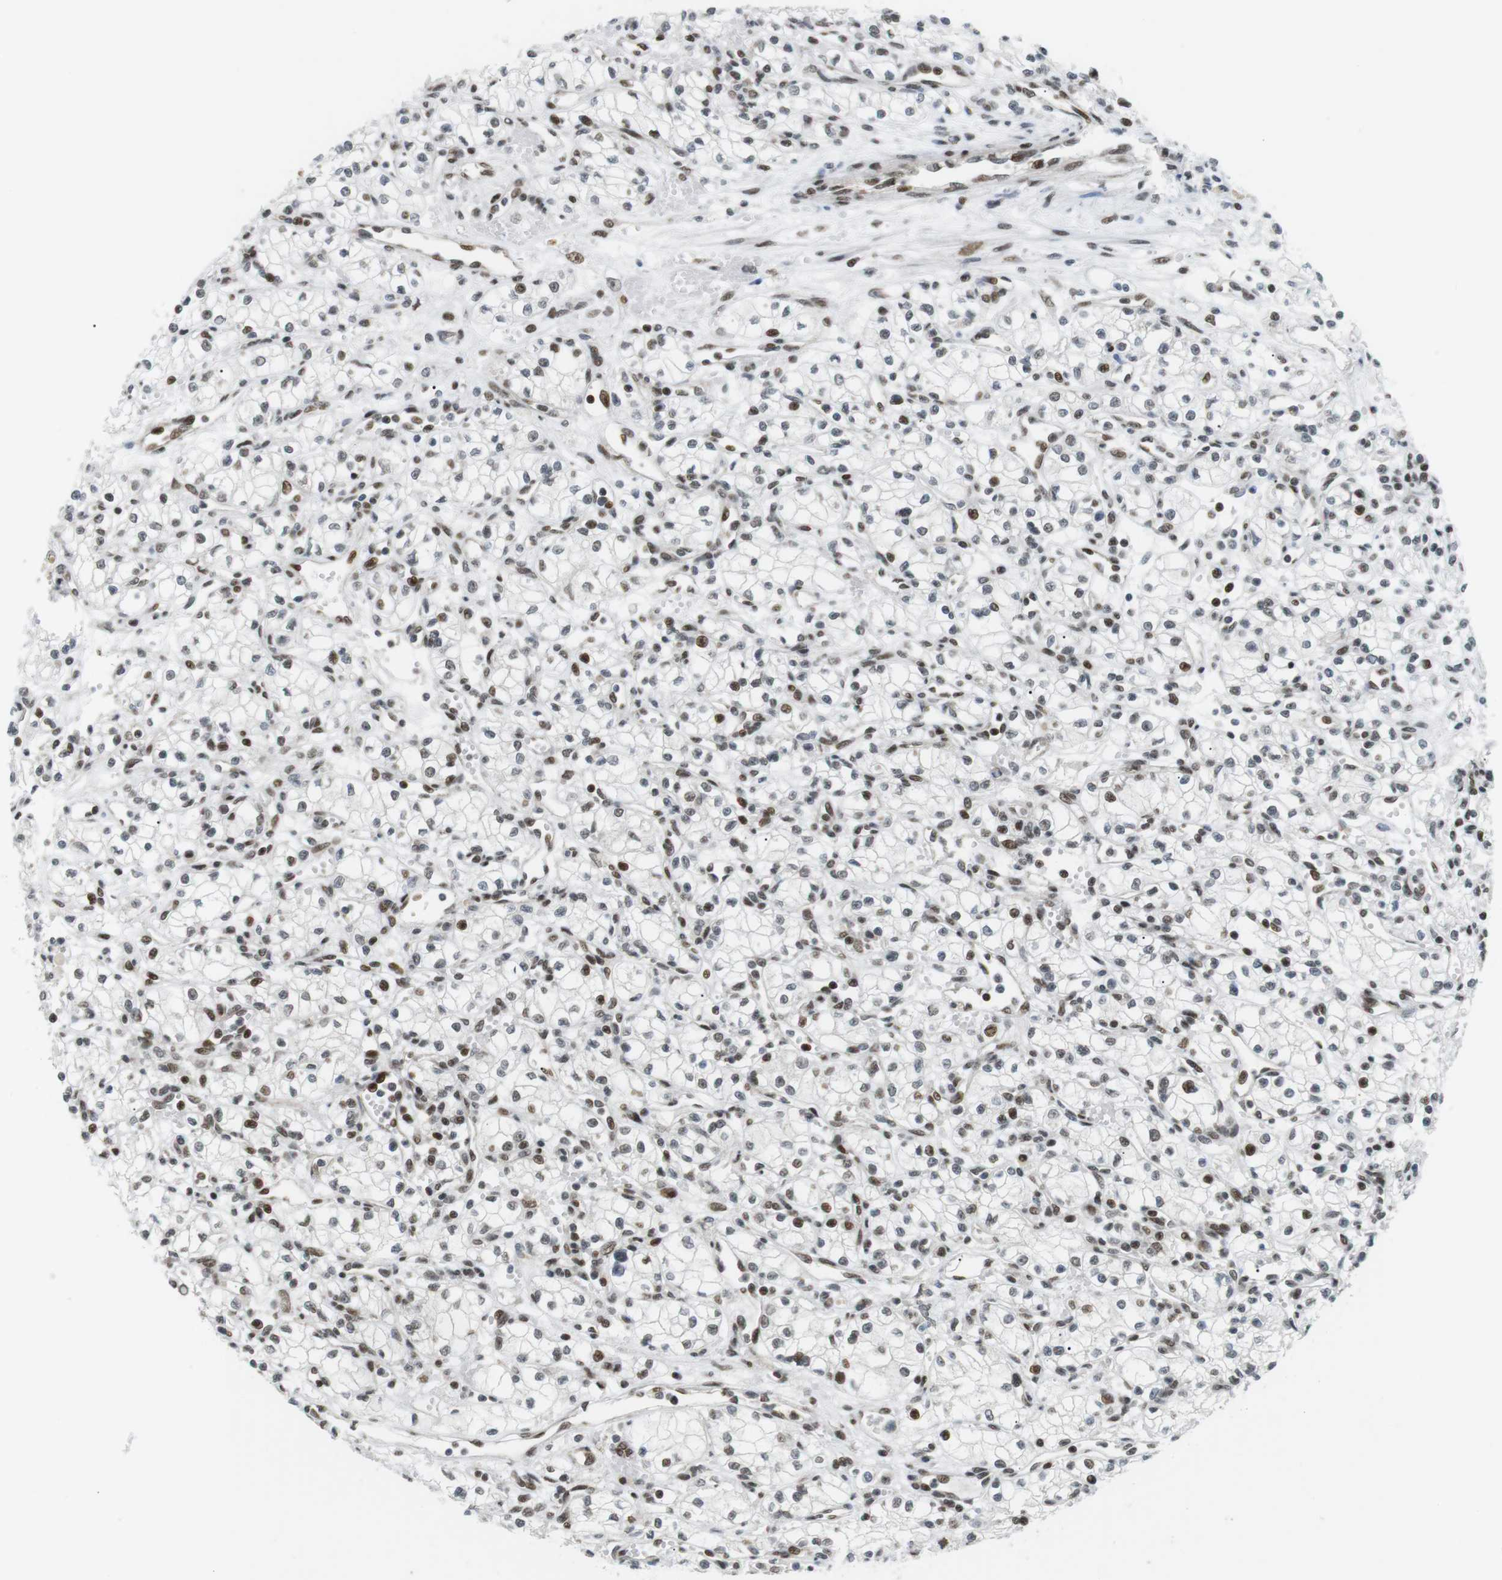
{"staining": {"intensity": "moderate", "quantity": "25%-75%", "location": "nuclear"}, "tissue": "renal cancer", "cell_type": "Tumor cells", "image_type": "cancer", "snomed": [{"axis": "morphology", "description": "Normal tissue, NOS"}, {"axis": "morphology", "description": "Adenocarcinoma, NOS"}, {"axis": "topography", "description": "Kidney"}], "caption": "Brown immunohistochemical staining in renal cancer (adenocarcinoma) displays moderate nuclear positivity in approximately 25%-75% of tumor cells.", "gene": "CDC27", "patient": {"sex": "male", "age": 59}}